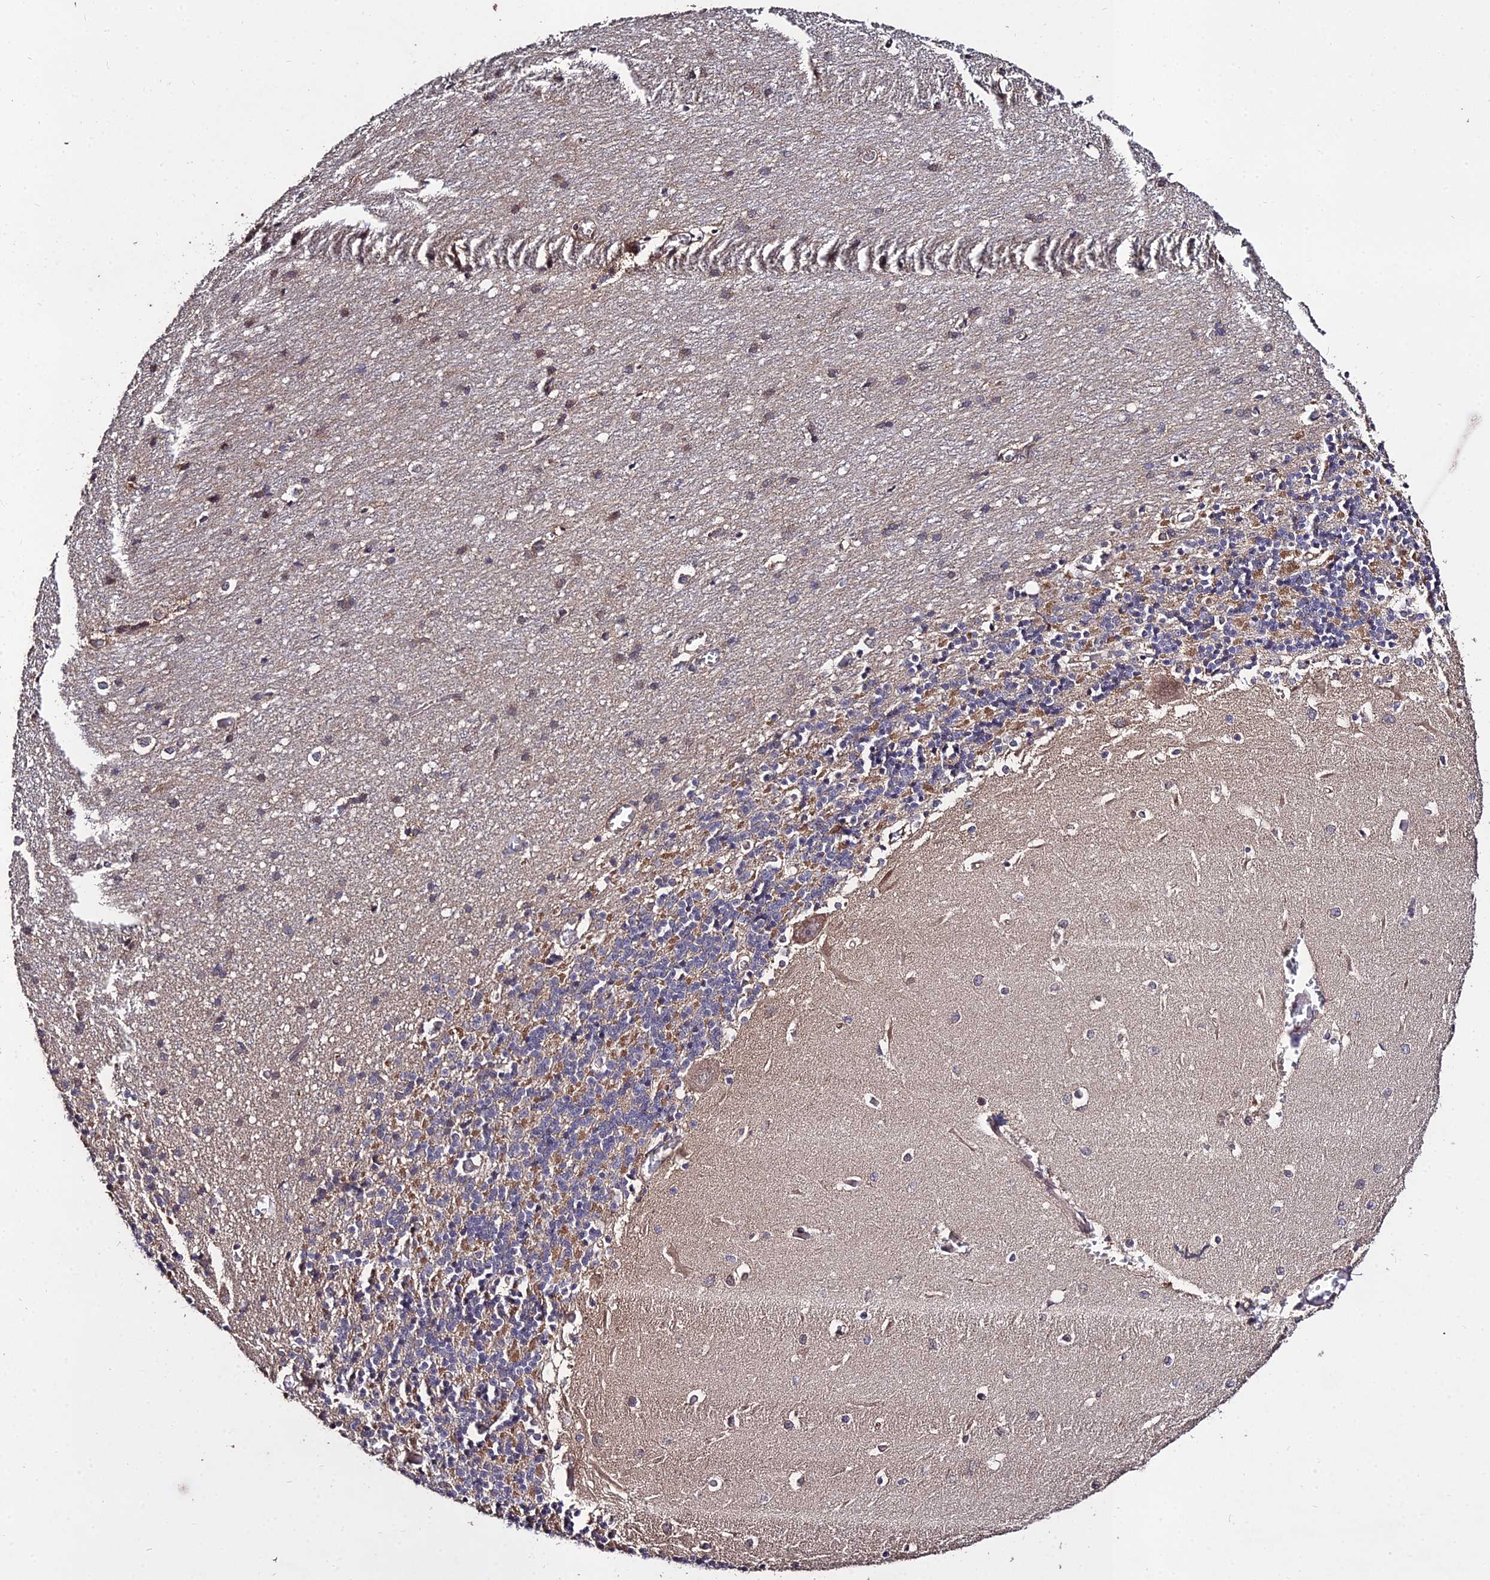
{"staining": {"intensity": "moderate", "quantity": "25%-75%", "location": "cytoplasmic/membranous"}, "tissue": "cerebellum", "cell_type": "Cells in granular layer", "image_type": "normal", "snomed": [{"axis": "morphology", "description": "Normal tissue, NOS"}, {"axis": "topography", "description": "Cerebellum"}], "caption": "Immunohistochemistry image of unremarkable cerebellum: human cerebellum stained using immunohistochemistry shows medium levels of moderate protein expression localized specifically in the cytoplasmic/membranous of cells in granular layer, appearing as a cytoplasmic/membranous brown color.", "gene": "GRTP1", "patient": {"sex": "male", "age": 37}}